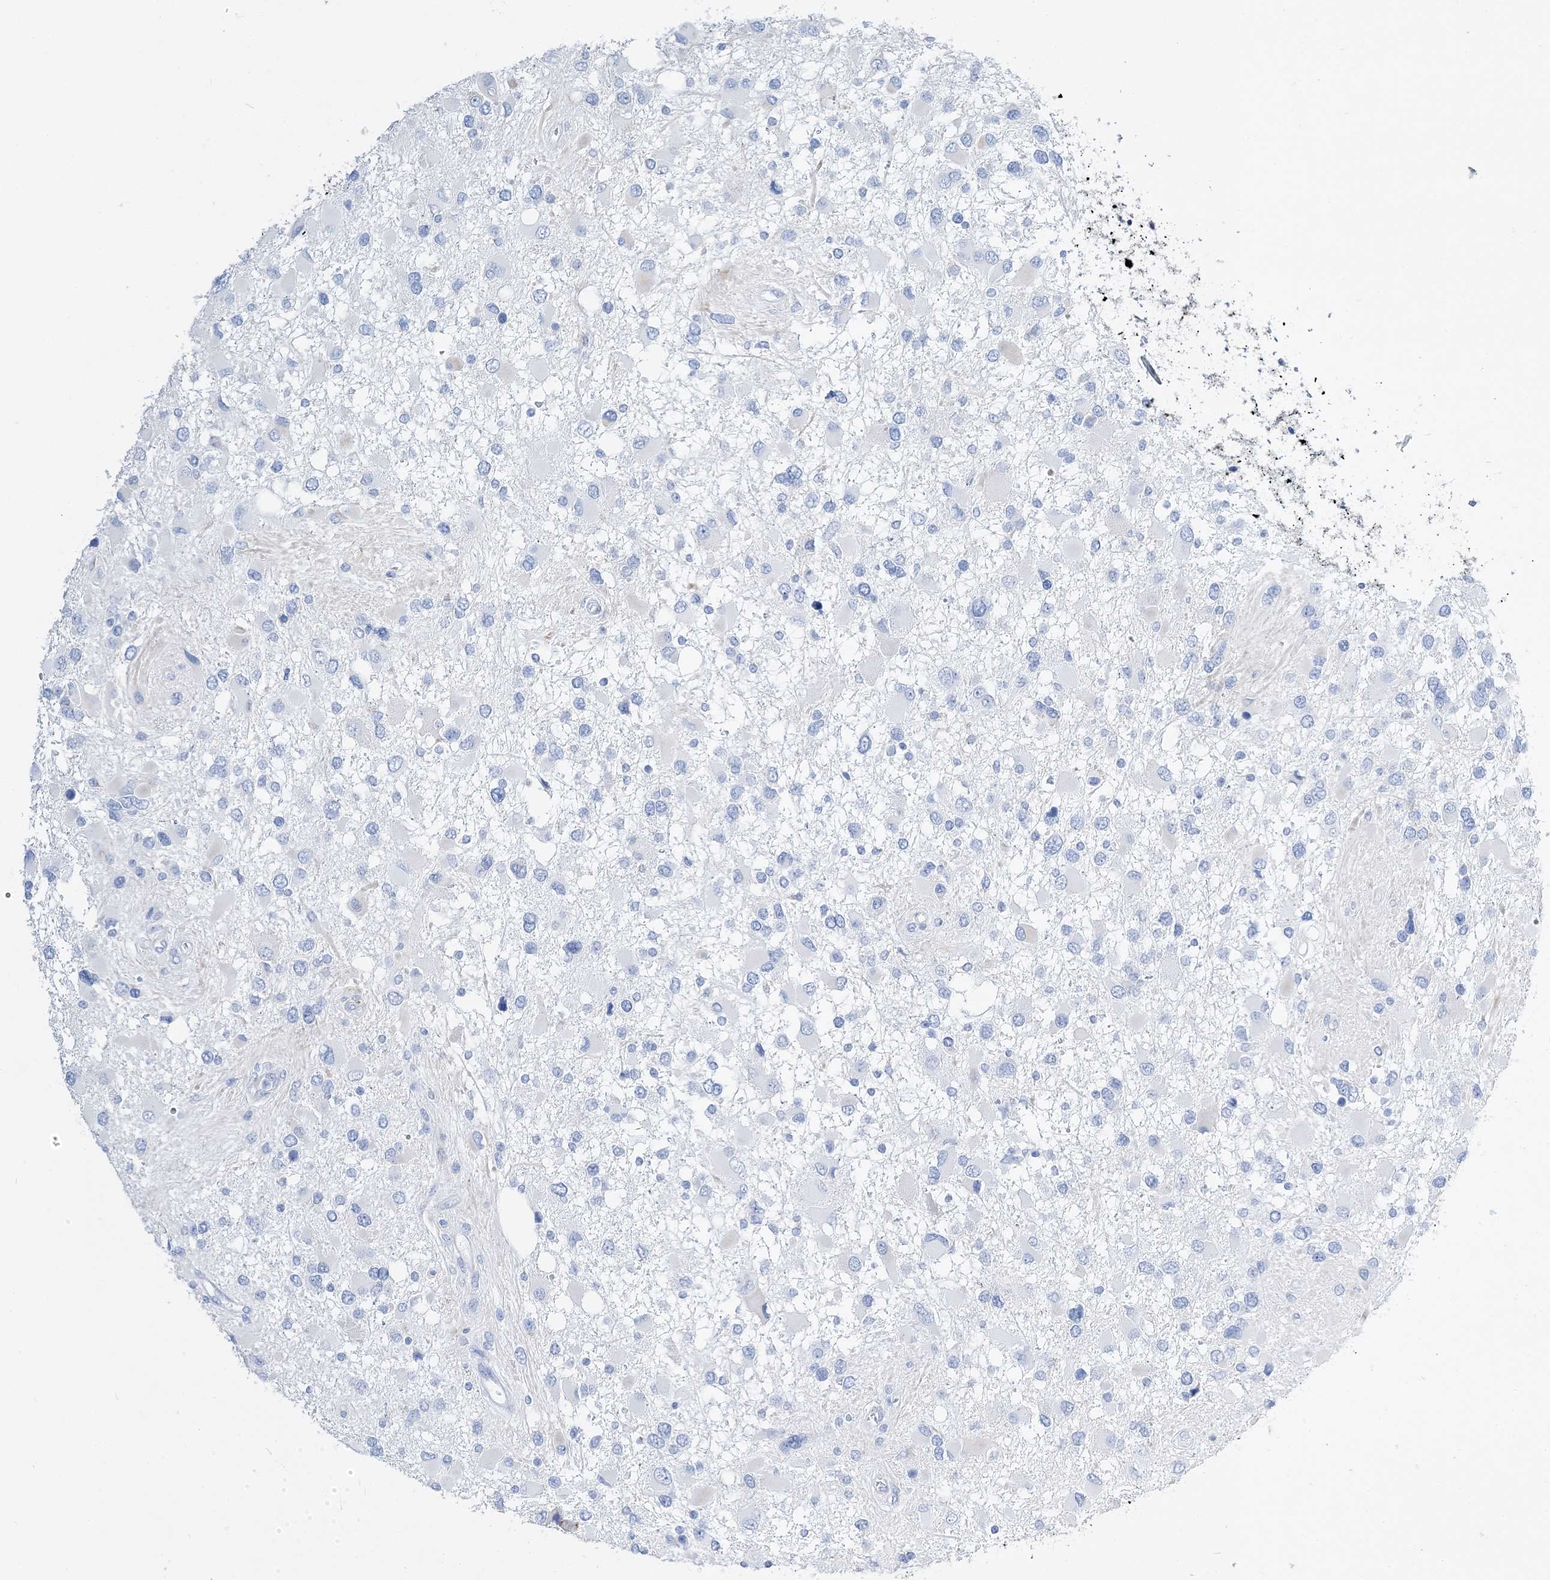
{"staining": {"intensity": "negative", "quantity": "none", "location": "none"}, "tissue": "glioma", "cell_type": "Tumor cells", "image_type": "cancer", "snomed": [{"axis": "morphology", "description": "Glioma, malignant, High grade"}, {"axis": "topography", "description": "Brain"}], "caption": "Immunohistochemical staining of human glioma displays no significant positivity in tumor cells.", "gene": "TSPYL6", "patient": {"sex": "male", "age": 53}}